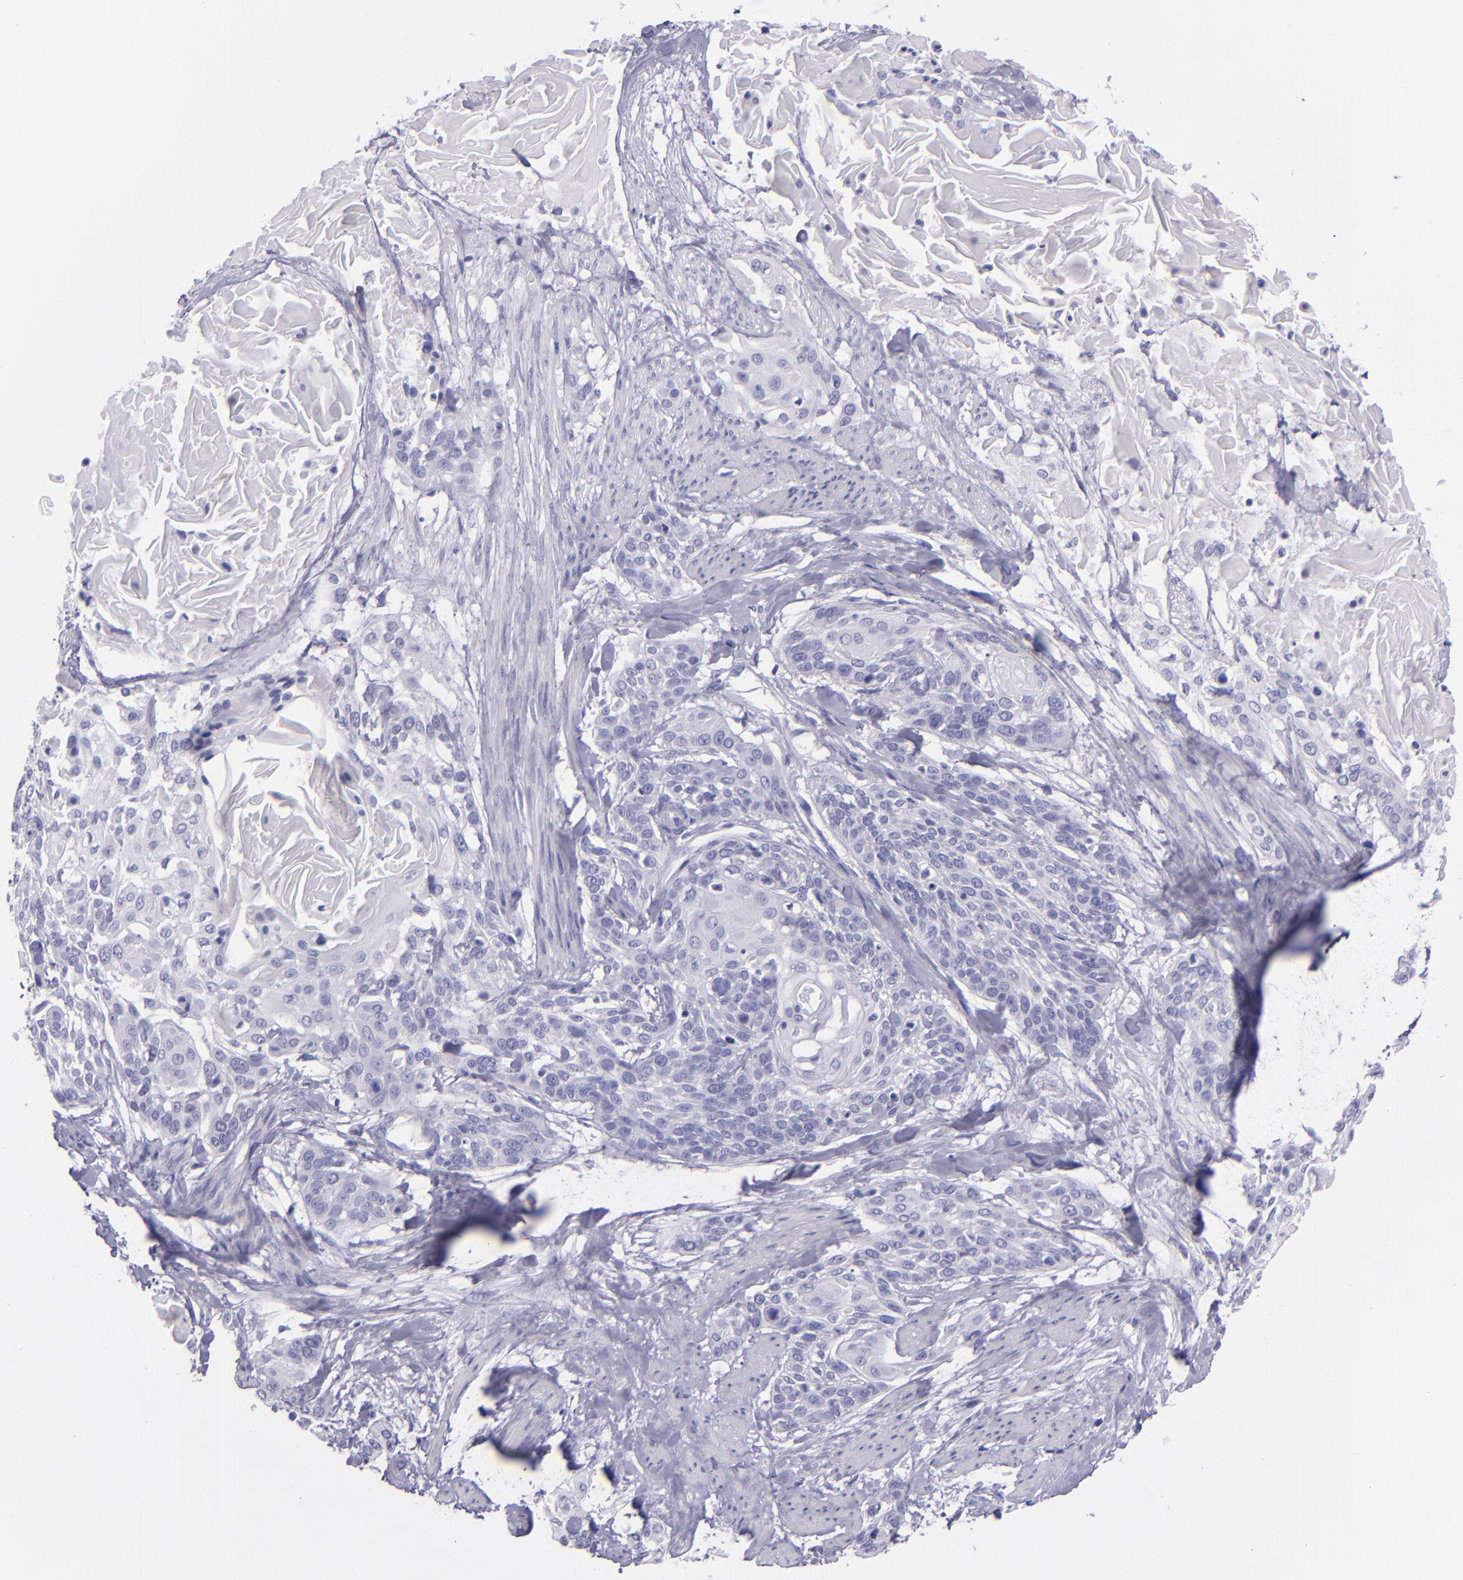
{"staining": {"intensity": "negative", "quantity": "none", "location": "none"}, "tissue": "cervical cancer", "cell_type": "Tumor cells", "image_type": "cancer", "snomed": [{"axis": "morphology", "description": "Squamous cell carcinoma, NOS"}, {"axis": "topography", "description": "Cervix"}], "caption": "Immunohistochemical staining of cervical cancer shows no significant expression in tumor cells.", "gene": "TNNT3", "patient": {"sex": "female", "age": 57}}